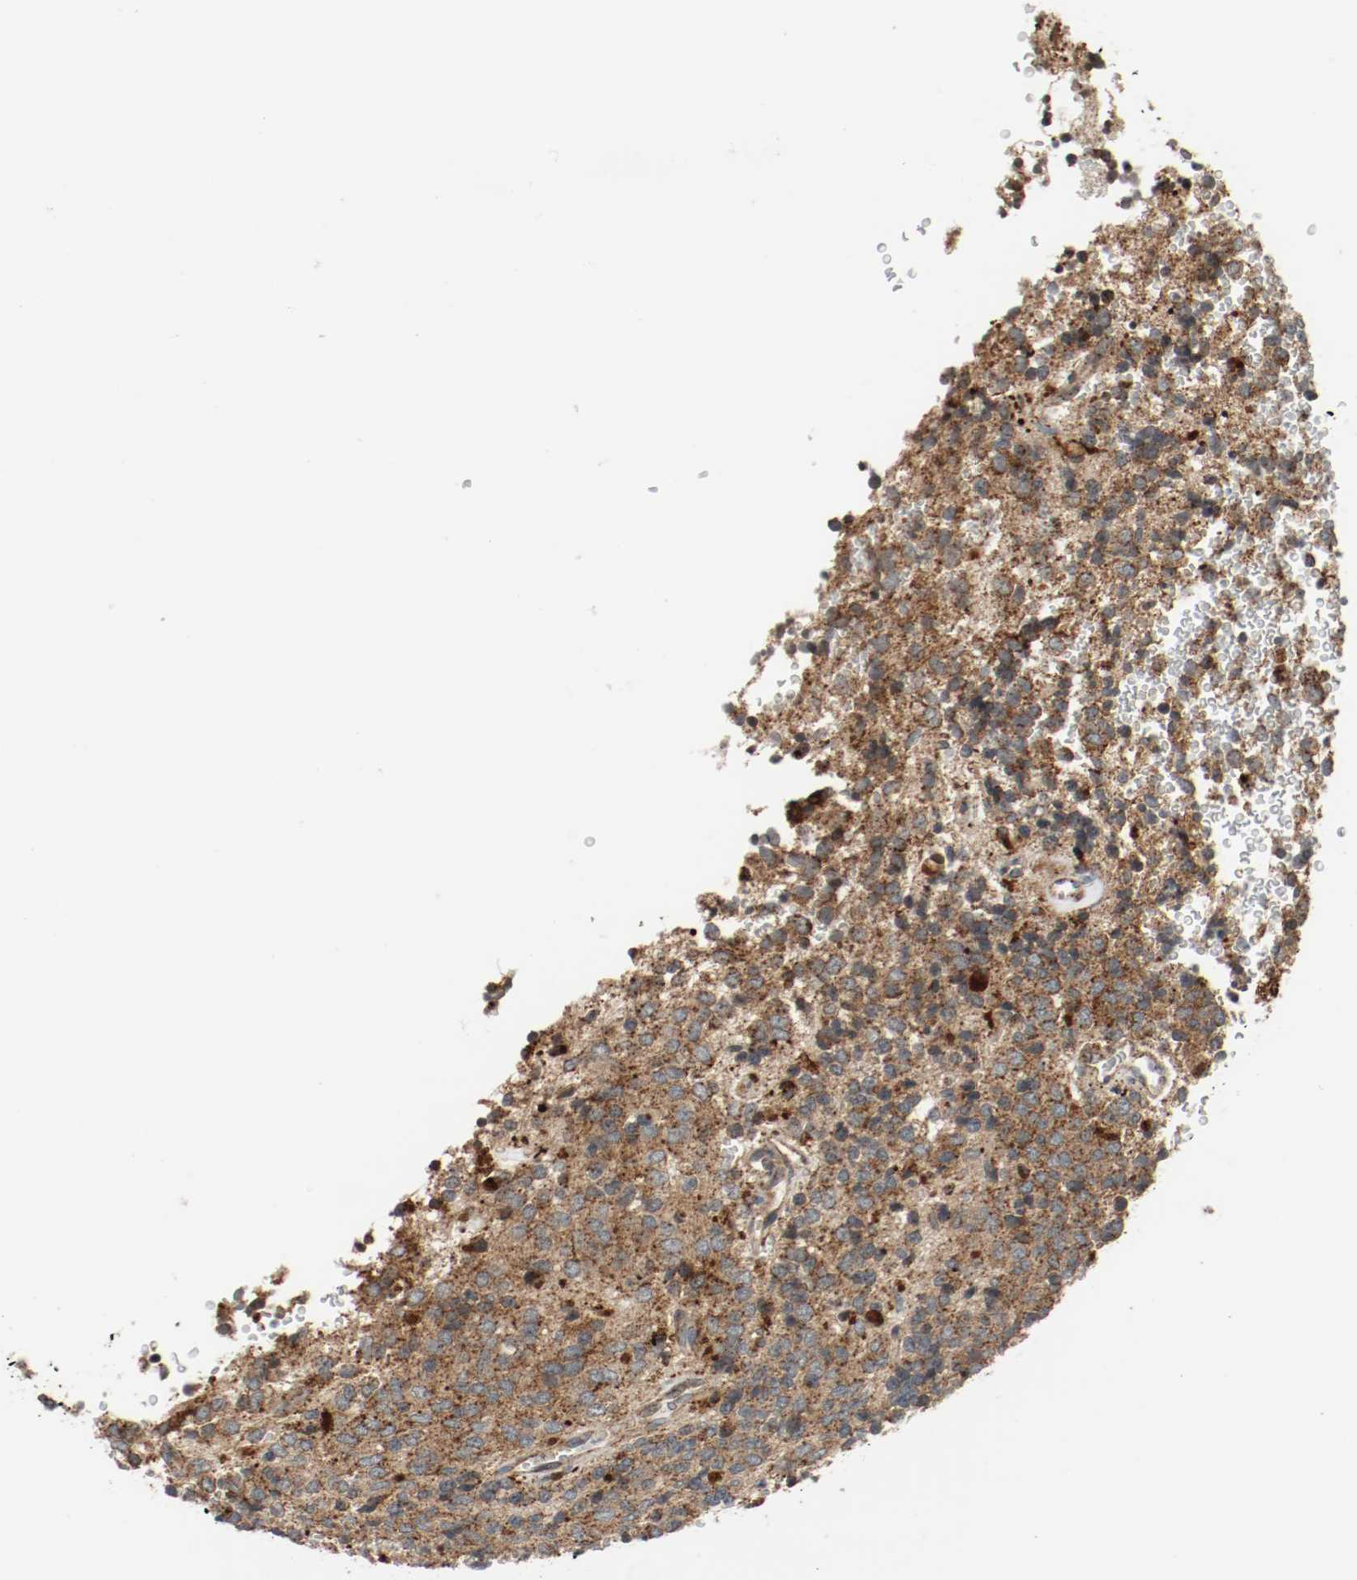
{"staining": {"intensity": "moderate", "quantity": ">75%", "location": "cytoplasmic/membranous"}, "tissue": "glioma", "cell_type": "Tumor cells", "image_type": "cancer", "snomed": [{"axis": "morphology", "description": "Glioma, malignant, High grade"}, {"axis": "topography", "description": "pancreas cauda"}], "caption": "Tumor cells demonstrate medium levels of moderate cytoplasmic/membranous staining in about >75% of cells in human high-grade glioma (malignant). Nuclei are stained in blue.", "gene": "LAMP2", "patient": {"sex": "male", "age": 60}}